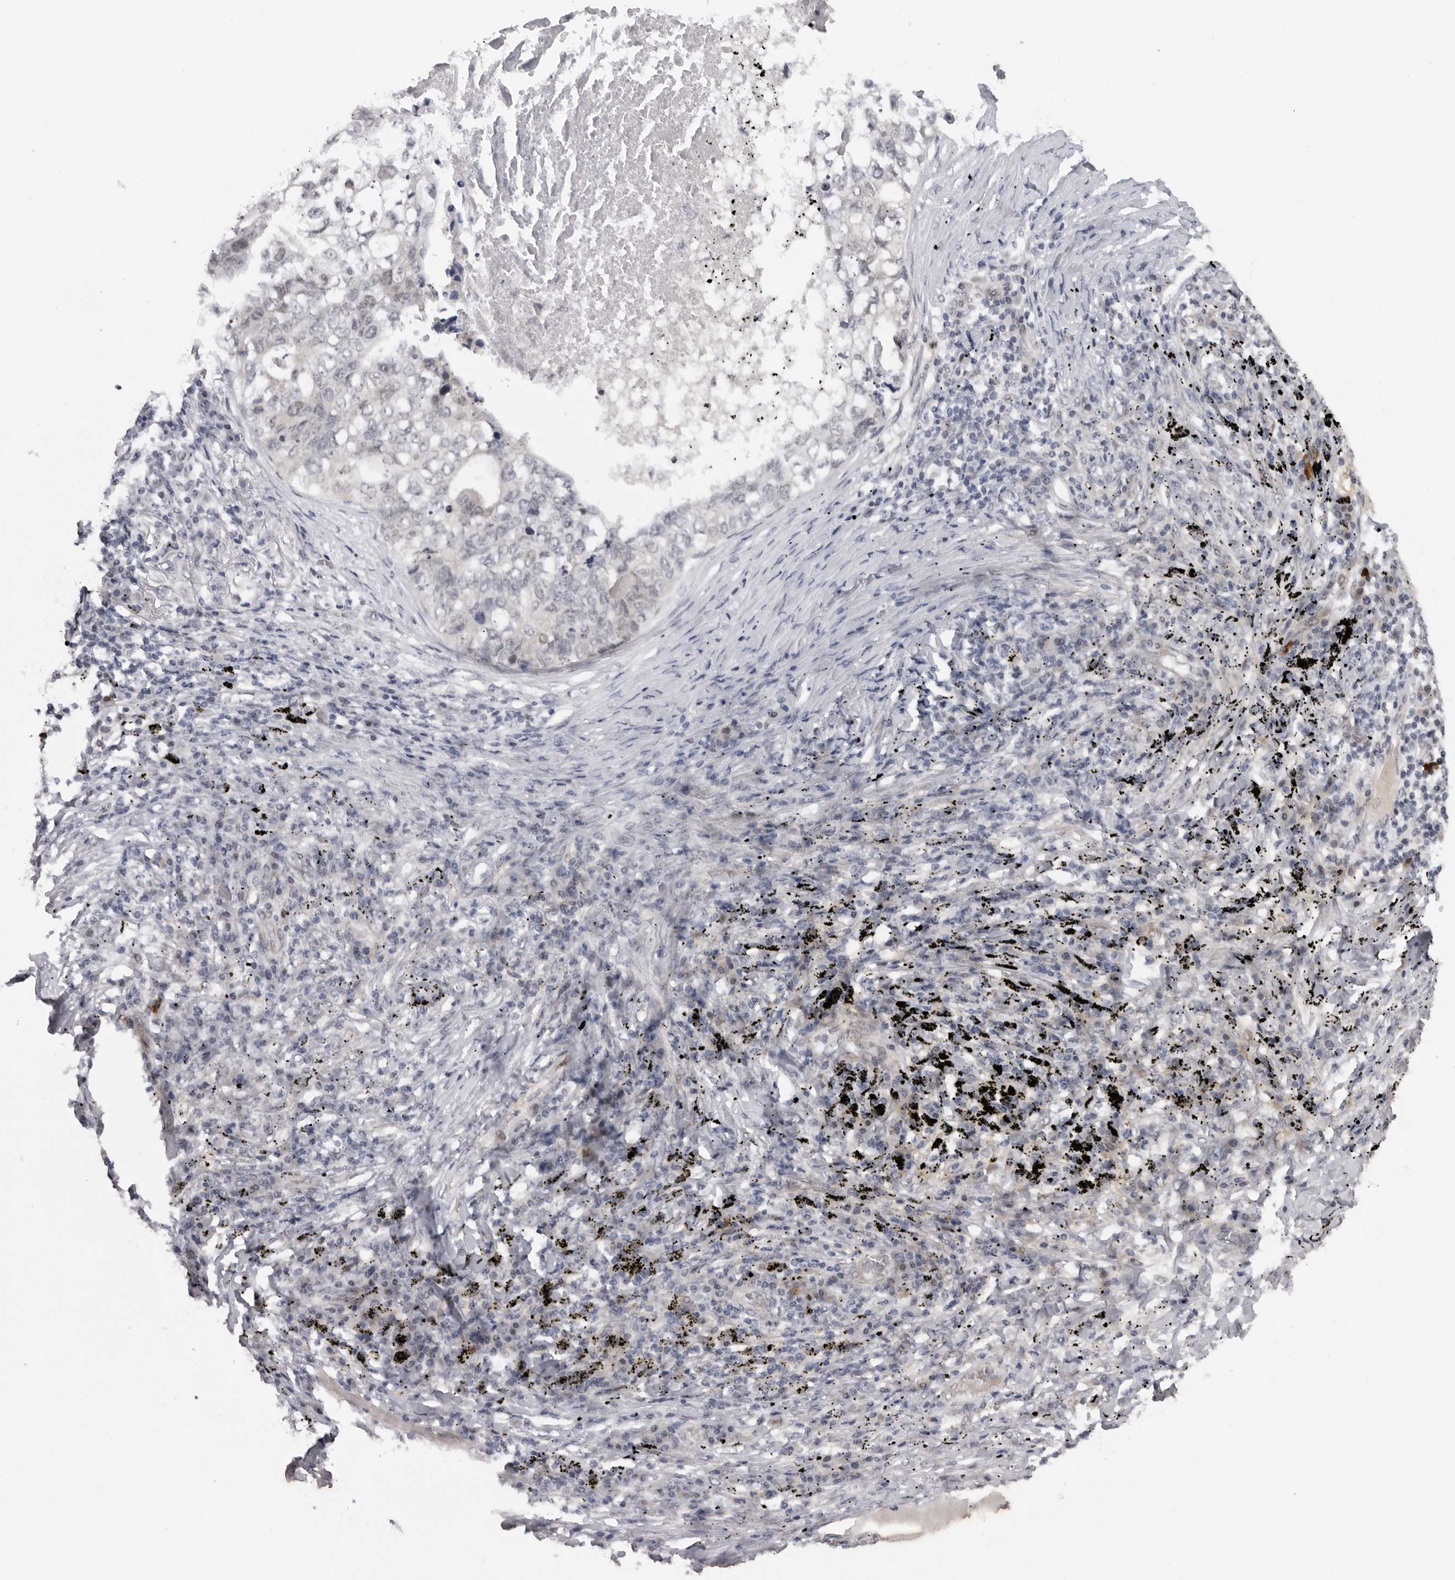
{"staining": {"intensity": "negative", "quantity": "none", "location": "none"}, "tissue": "lung cancer", "cell_type": "Tumor cells", "image_type": "cancer", "snomed": [{"axis": "morphology", "description": "Squamous cell carcinoma, NOS"}, {"axis": "topography", "description": "Lung"}], "caption": "This is an IHC micrograph of lung squamous cell carcinoma. There is no expression in tumor cells.", "gene": "ALPK2", "patient": {"sex": "female", "age": 63}}